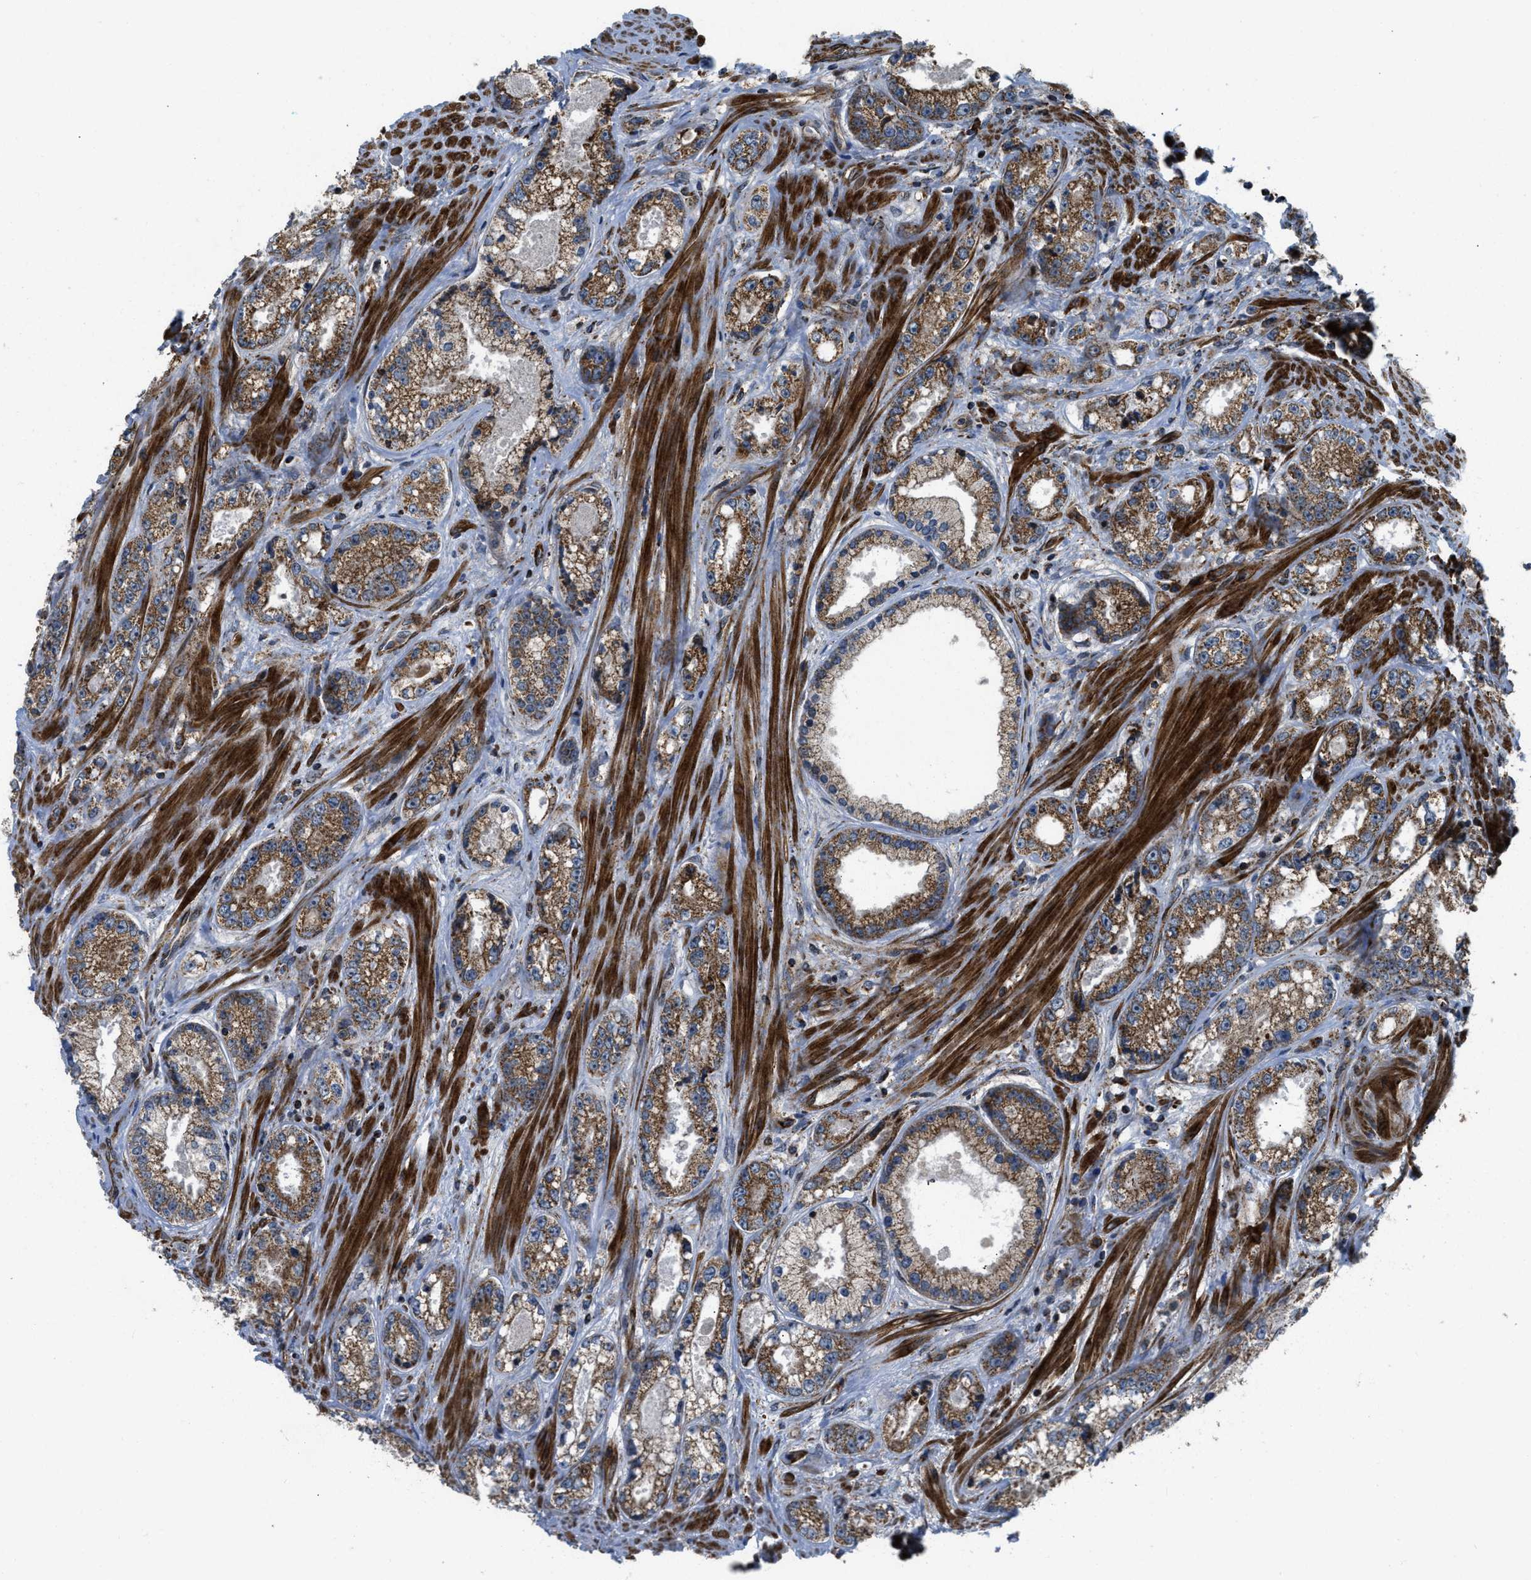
{"staining": {"intensity": "moderate", "quantity": ">75%", "location": "cytoplasmic/membranous"}, "tissue": "prostate cancer", "cell_type": "Tumor cells", "image_type": "cancer", "snomed": [{"axis": "morphology", "description": "Adenocarcinoma, High grade"}, {"axis": "topography", "description": "Prostate"}], "caption": "Brown immunohistochemical staining in human prostate high-grade adenocarcinoma demonstrates moderate cytoplasmic/membranous staining in about >75% of tumor cells.", "gene": "GSDME", "patient": {"sex": "male", "age": 61}}